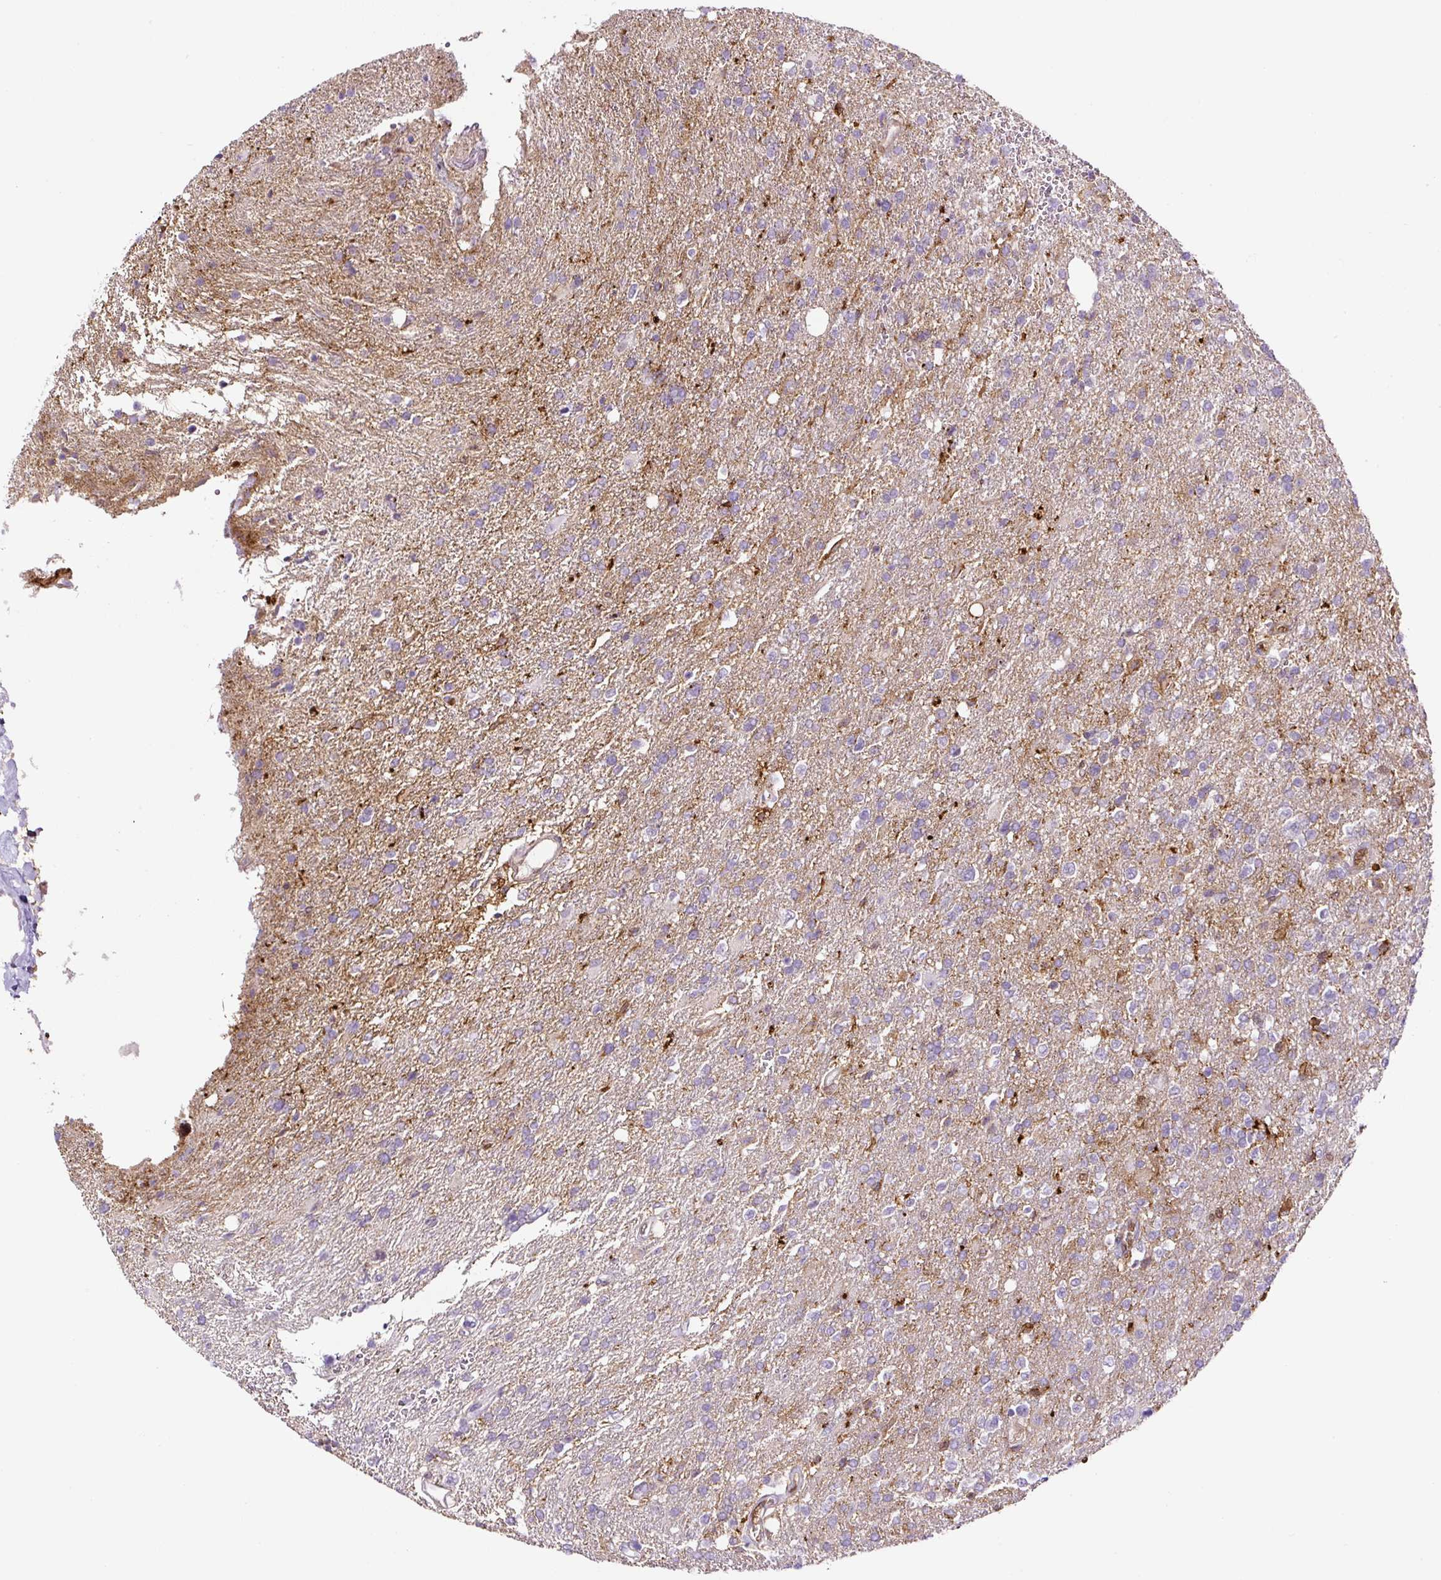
{"staining": {"intensity": "negative", "quantity": "none", "location": "none"}, "tissue": "glioma", "cell_type": "Tumor cells", "image_type": "cancer", "snomed": [{"axis": "morphology", "description": "Glioma, malignant, High grade"}, {"axis": "topography", "description": "Brain"}], "caption": "IHC histopathology image of neoplastic tissue: human glioma stained with DAB displays no significant protein positivity in tumor cells.", "gene": "ANXA1", "patient": {"sex": "male", "age": 56}}